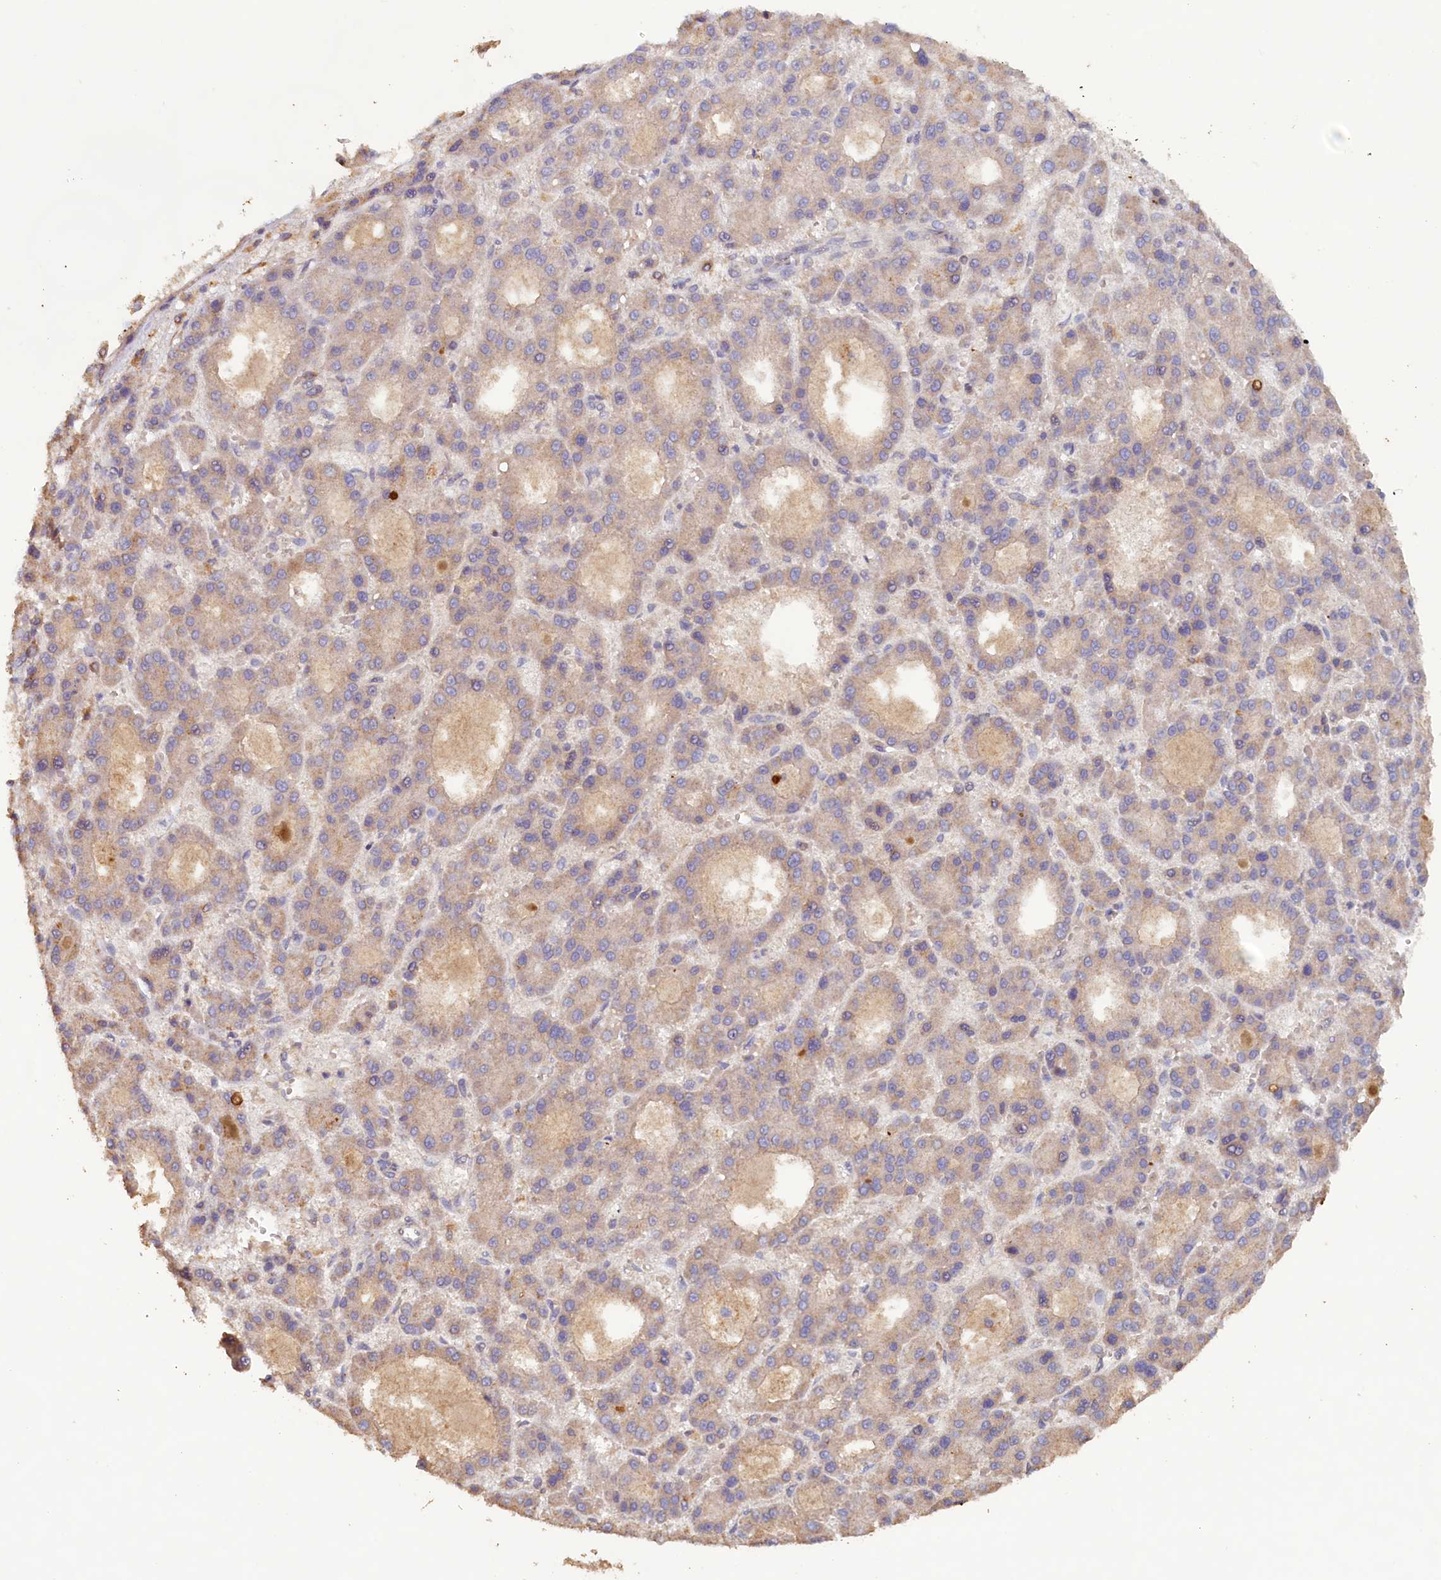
{"staining": {"intensity": "weak", "quantity": "<25%", "location": "cytoplasmic/membranous"}, "tissue": "liver cancer", "cell_type": "Tumor cells", "image_type": "cancer", "snomed": [{"axis": "morphology", "description": "Carcinoma, Hepatocellular, NOS"}, {"axis": "topography", "description": "Liver"}], "caption": "Human hepatocellular carcinoma (liver) stained for a protein using immunohistochemistry demonstrates no staining in tumor cells.", "gene": "FUNDC1", "patient": {"sex": "male", "age": 70}}